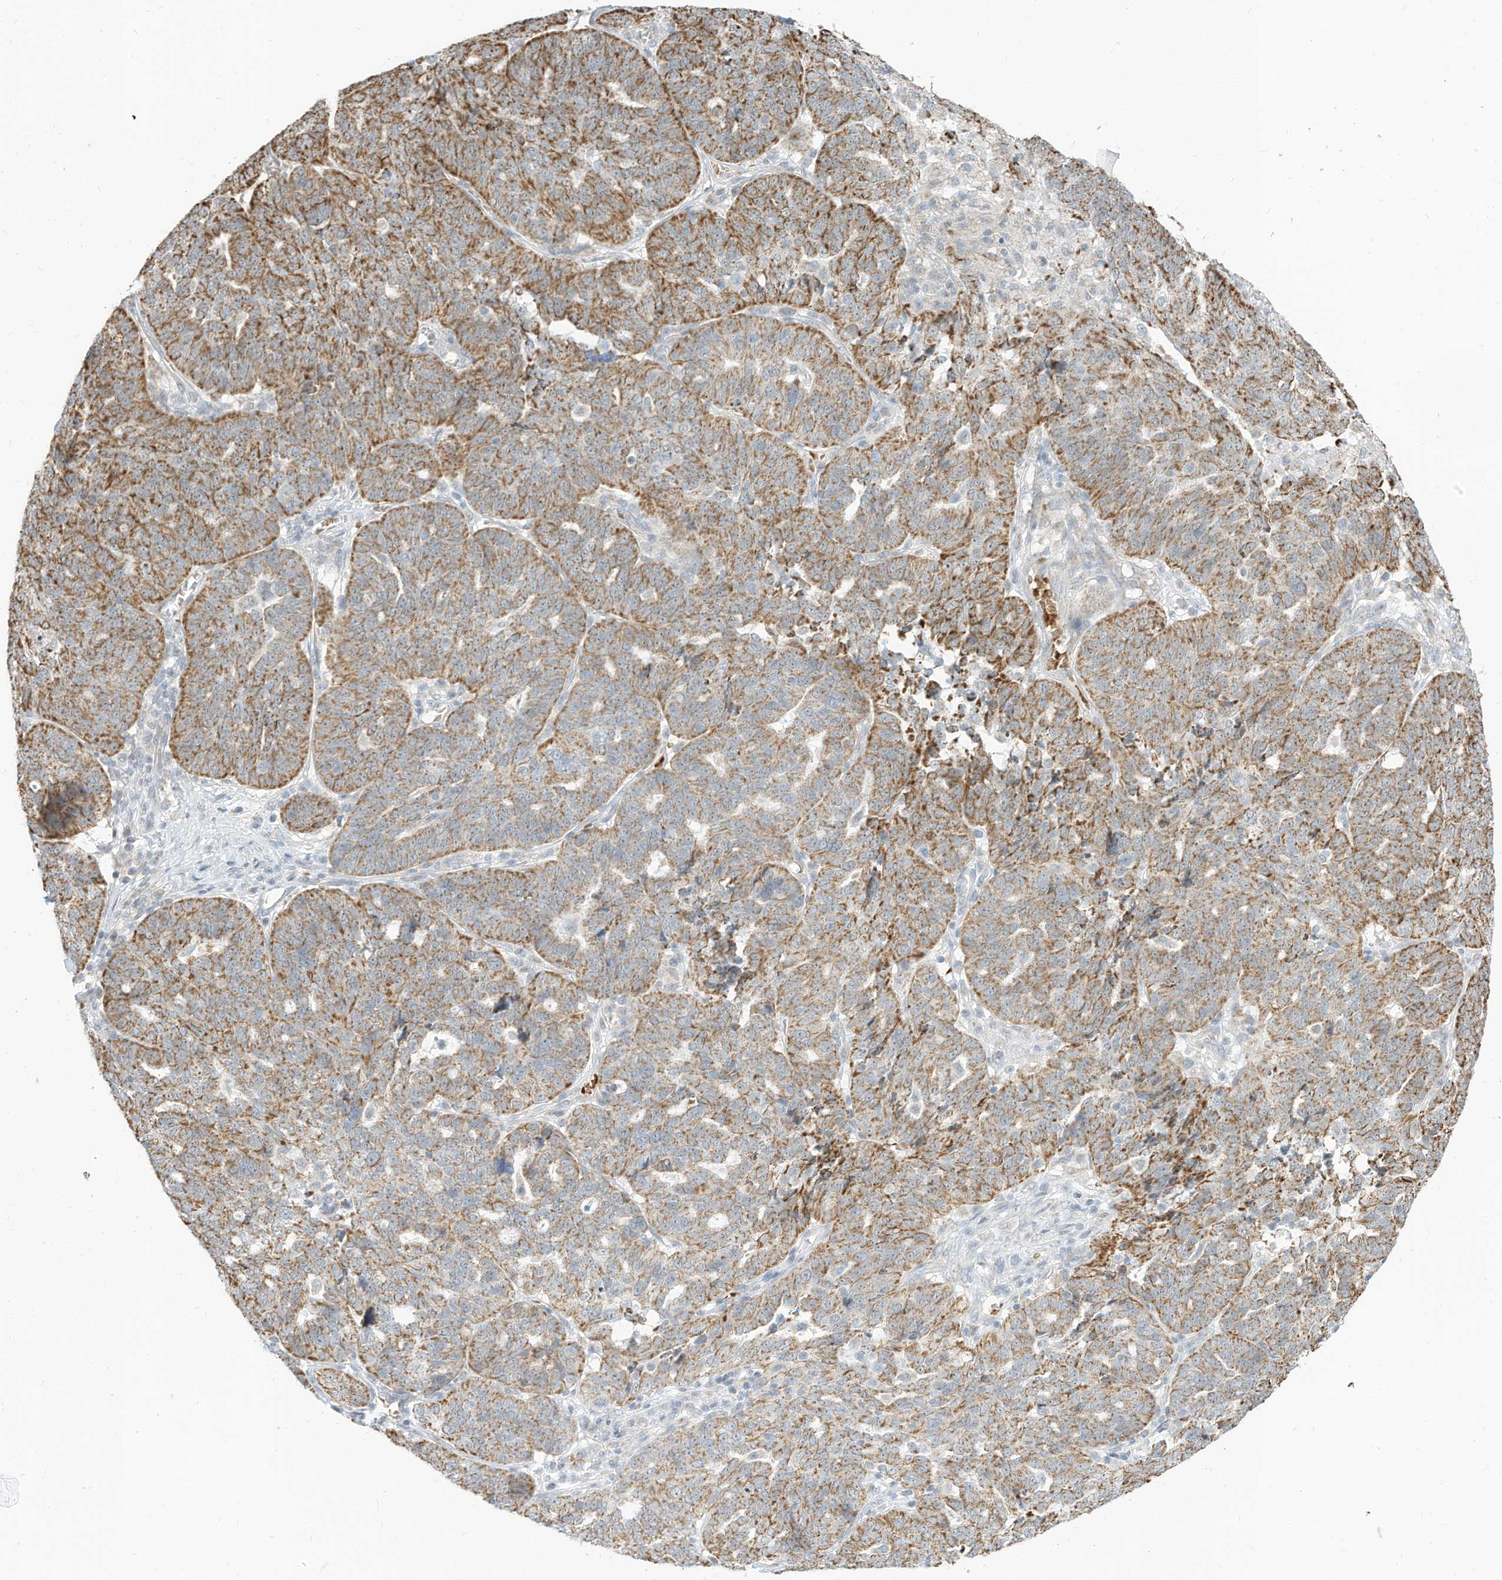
{"staining": {"intensity": "moderate", "quantity": ">75%", "location": "cytoplasmic/membranous"}, "tissue": "ovarian cancer", "cell_type": "Tumor cells", "image_type": "cancer", "snomed": [{"axis": "morphology", "description": "Cystadenocarcinoma, serous, NOS"}, {"axis": "topography", "description": "Ovary"}], "caption": "Ovarian cancer (serous cystadenocarcinoma) stained with a brown dye shows moderate cytoplasmic/membranous positive expression in about >75% of tumor cells.", "gene": "MTUS2", "patient": {"sex": "female", "age": 59}}